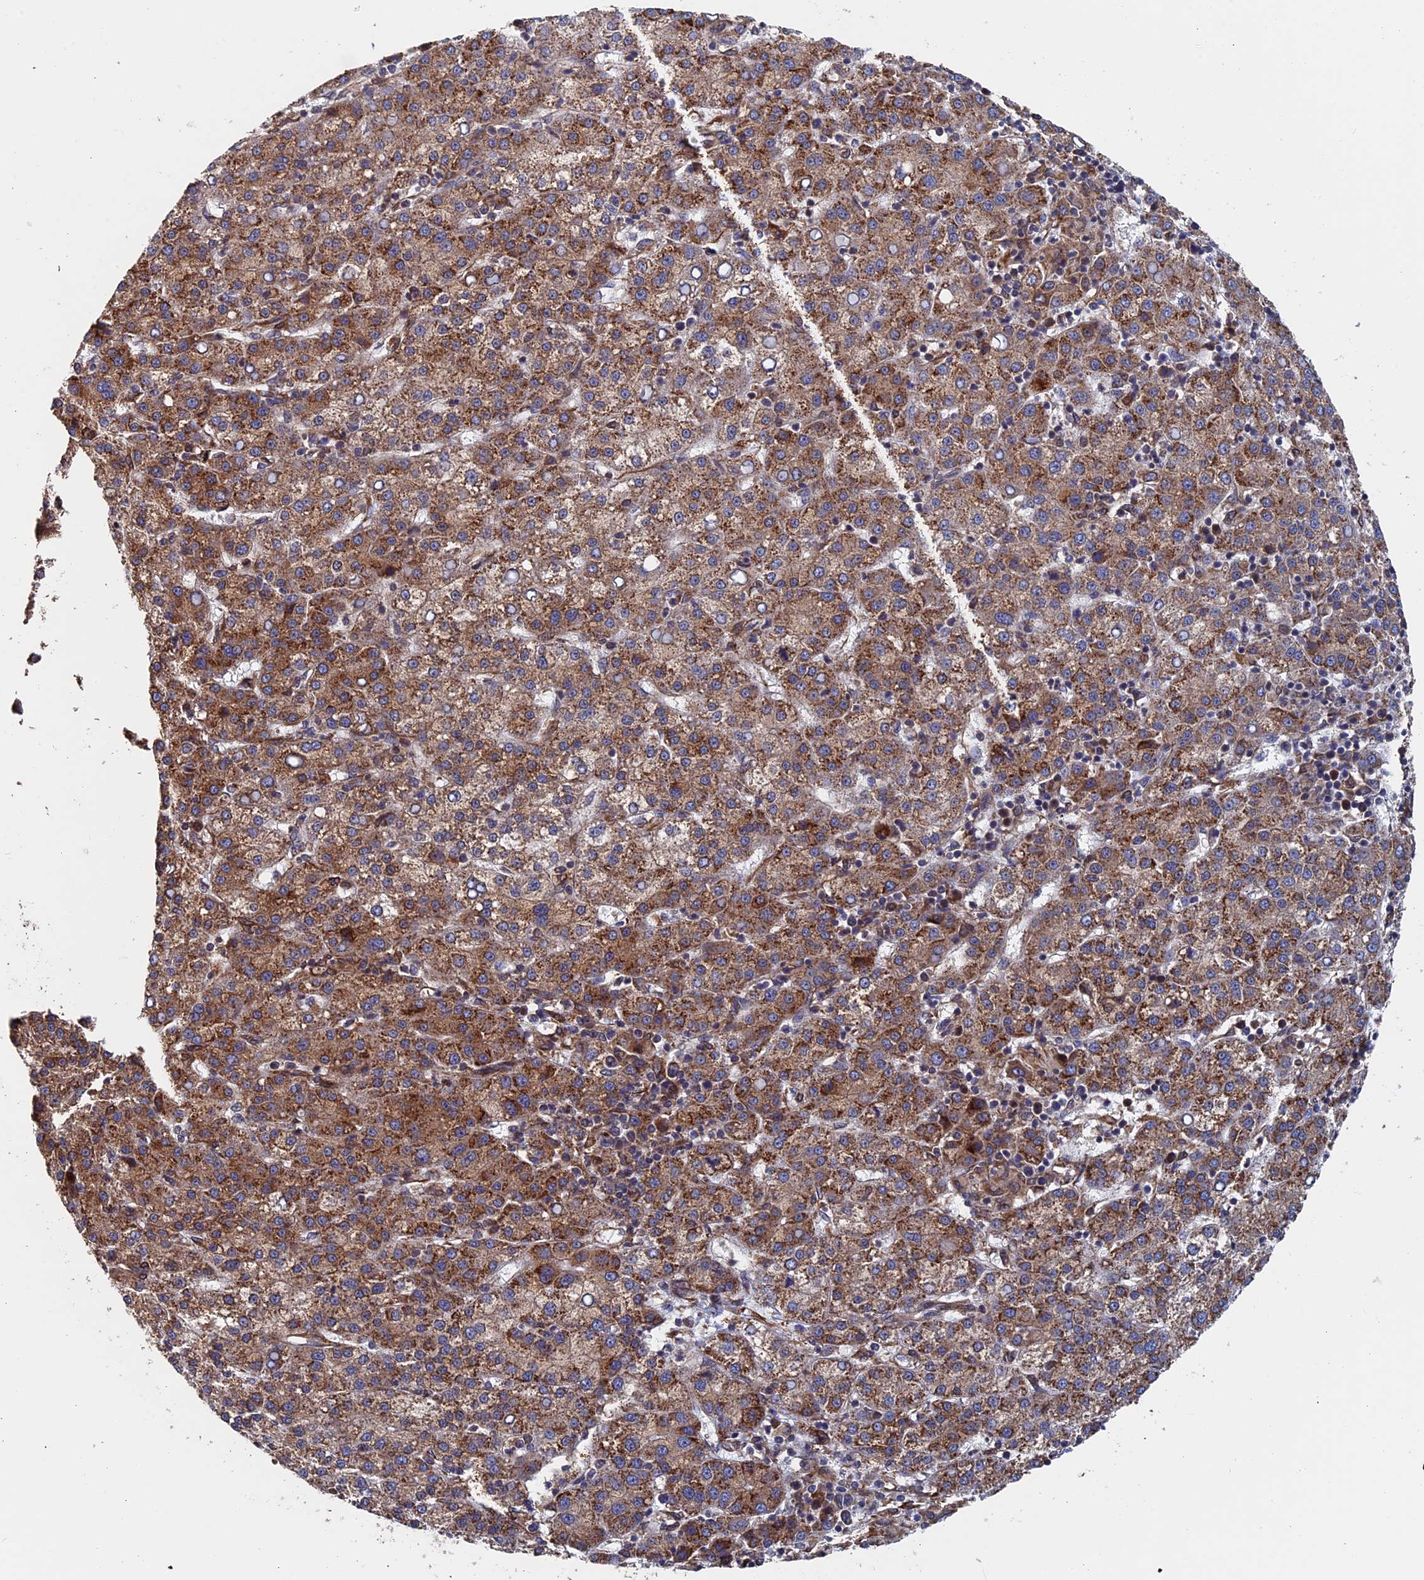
{"staining": {"intensity": "moderate", "quantity": ">75%", "location": "cytoplasmic/membranous"}, "tissue": "liver cancer", "cell_type": "Tumor cells", "image_type": "cancer", "snomed": [{"axis": "morphology", "description": "Carcinoma, Hepatocellular, NOS"}, {"axis": "topography", "description": "Liver"}], "caption": "IHC image of human hepatocellular carcinoma (liver) stained for a protein (brown), which reveals medium levels of moderate cytoplasmic/membranous staining in about >75% of tumor cells.", "gene": "RPUSD1", "patient": {"sex": "female", "age": 58}}